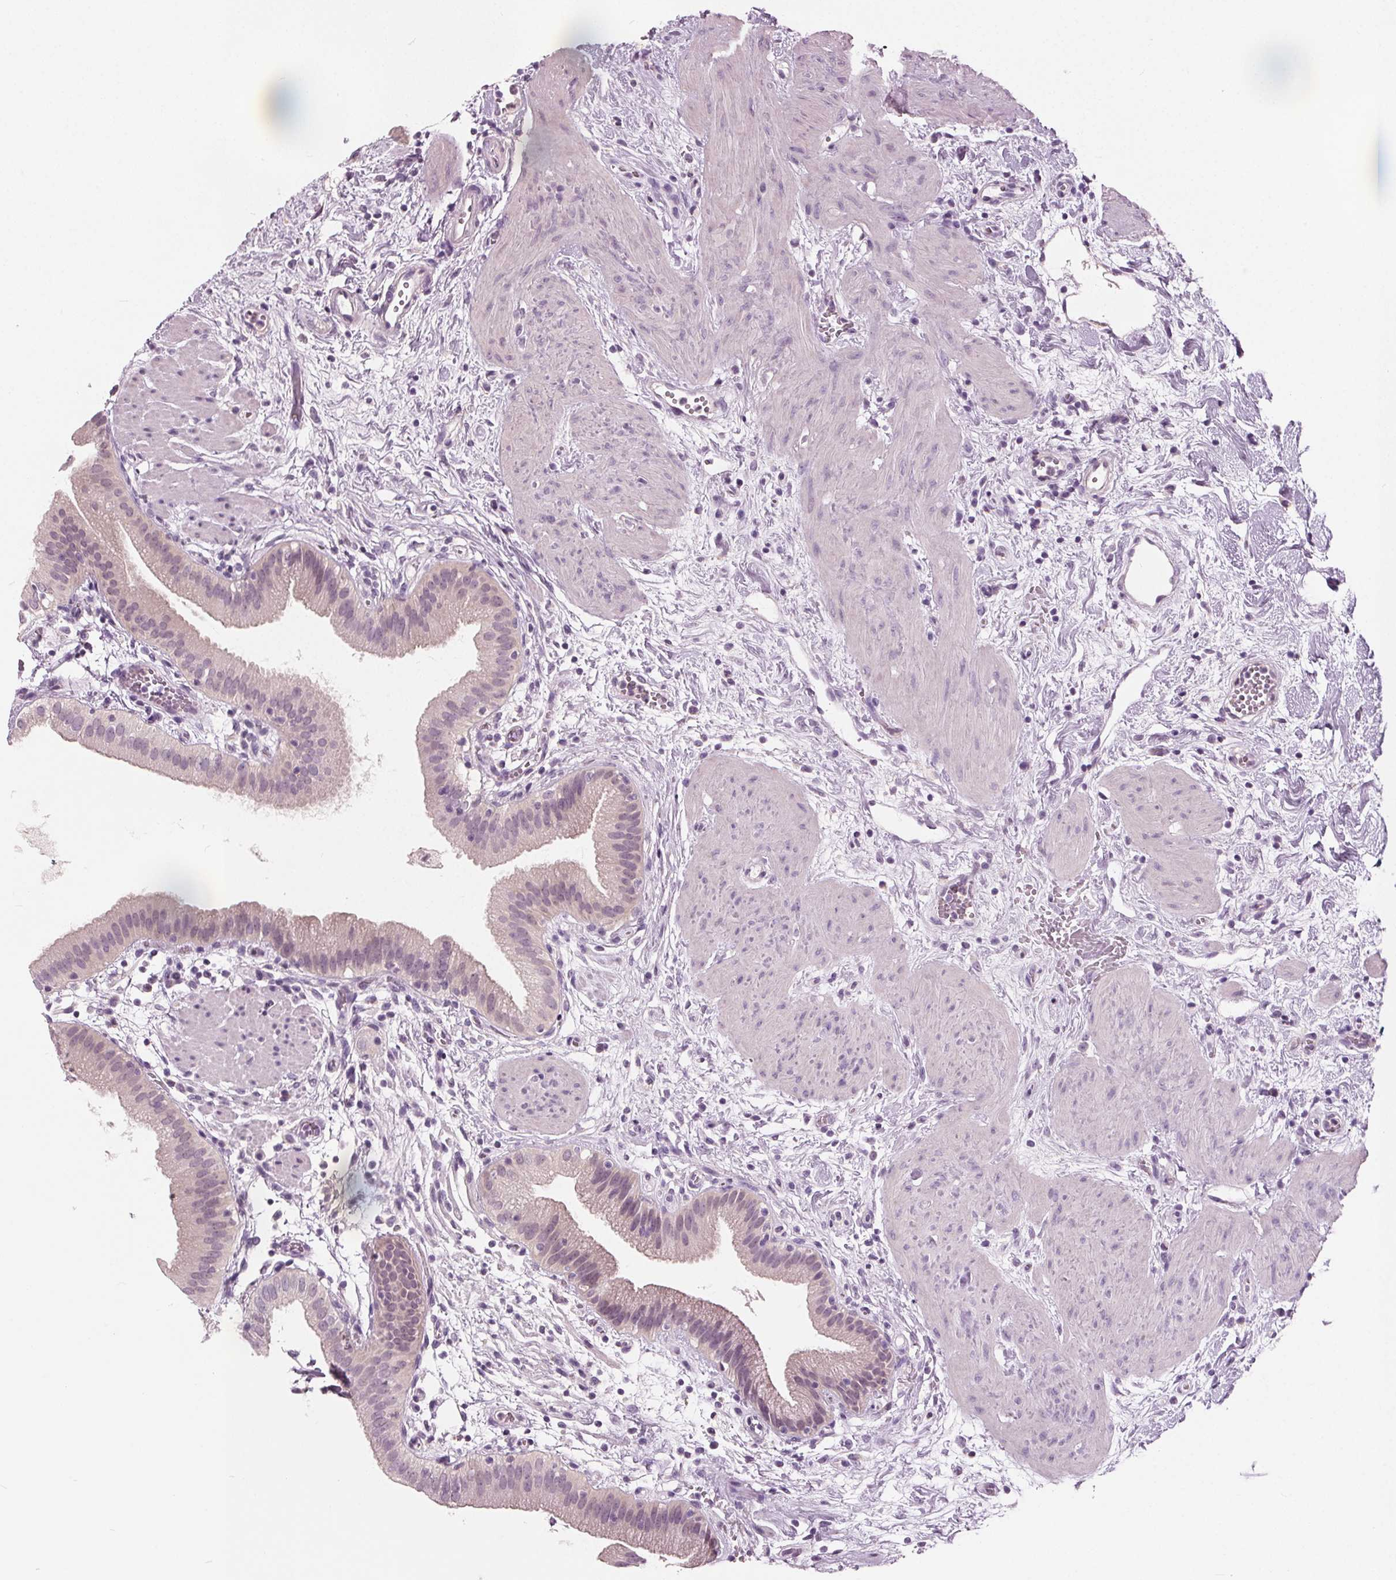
{"staining": {"intensity": "negative", "quantity": "none", "location": "none"}, "tissue": "gallbladder", "cell_type": "Glandular cells", "image_type": "normal", "snomed": [{"axis": "morphology", "description": "Normal tissue, NOS"}, {"axis": "topography", "description": "Gallbladder"}], "caption": "Immunohistochemistry micrograph of benign gallbladder stained for a protein (brown), which exhibits no positivity in glandular cells.", "gene": "TKFC", "patient": {"sex": "female", "age": 65}}